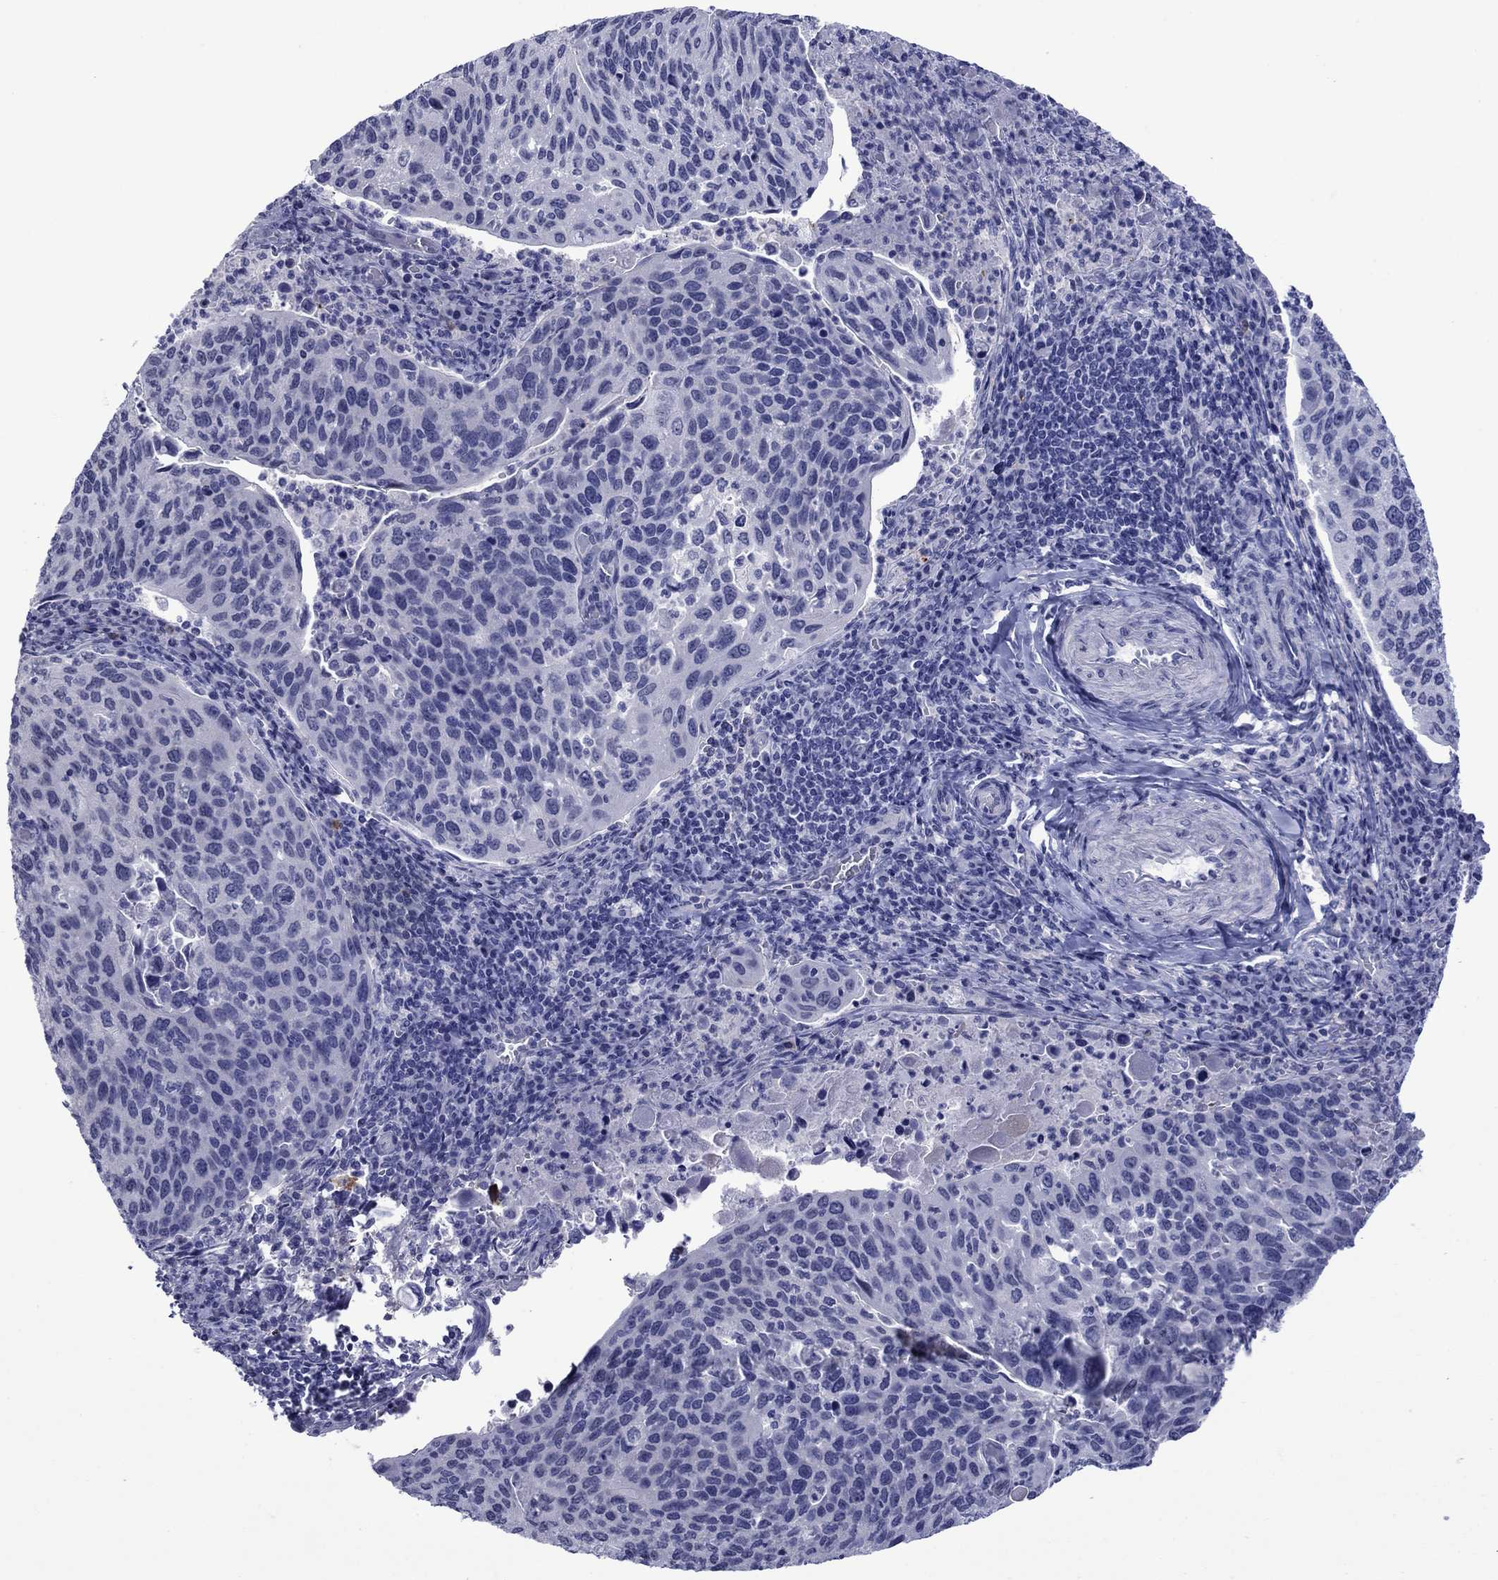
{"staining": {"intensity": "negative", "quantity": "none", "location": "none"}, "tissue": "cervical cancer", "cell_type": "Tumor cells", "image_type": "cancer", "snomed": [{"axis": "morphology", "description": "Squamous cell carcinoma, NOS"}, {"axis": "topography", "description": "Cervix"}], "caption": "This is an immunohistochemistry photomicrograph of human cervical cancer. There is no staining in tumor cells.", "gene": "APOA2", "patient": {"sex": "female", "age": 54}}